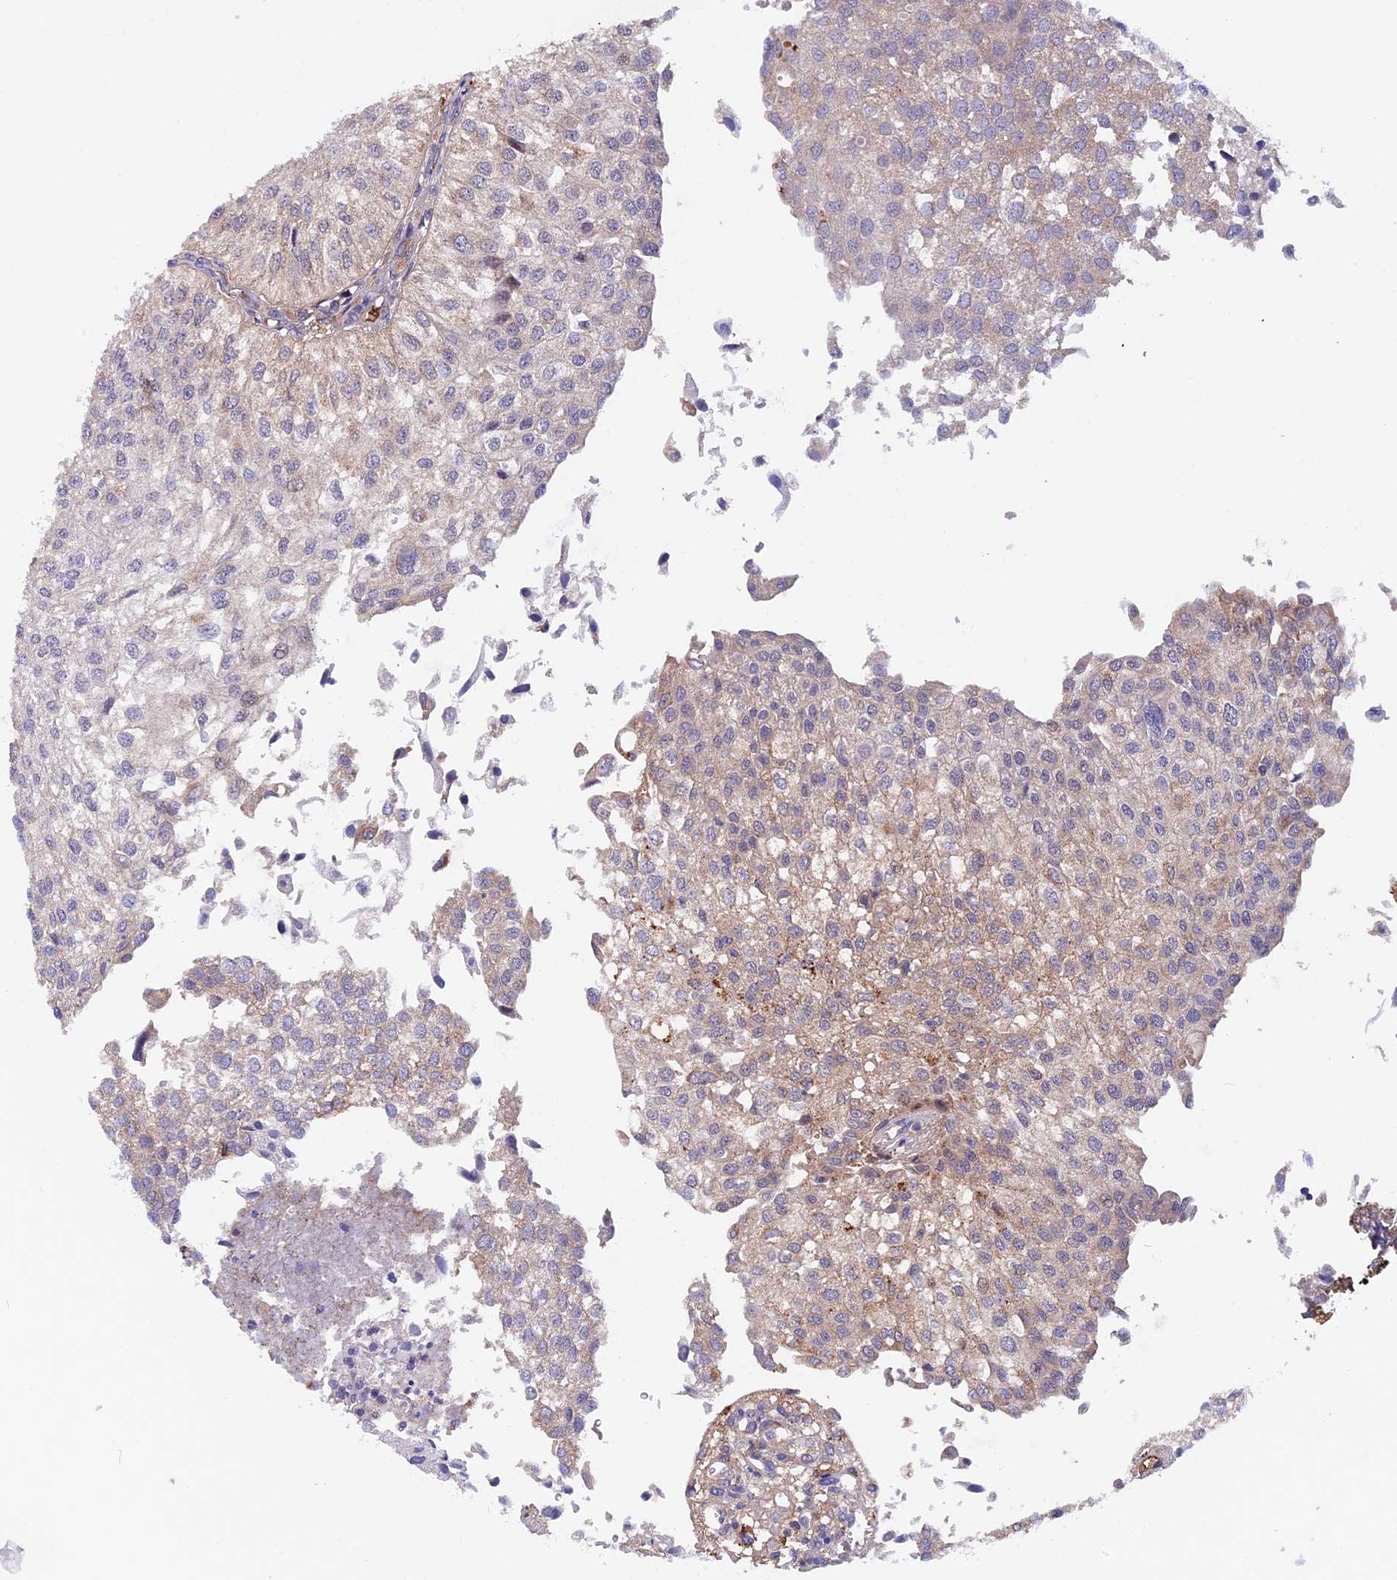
{"staining": {"intensity": "weak", "quantity": "<25%", "location": "cytoplasmic/membranous"}, "tissue": "urothelial cancer", "cell_type": "Tumor cells", "image_type": "cancer", "snomed": [{"axis": "morphology", "description": "Urothelial carcinoma, Low grade"}, {"axis": "topography", "description": "Urinary bladder"}], "caption": "This photomicrograph is of low-grade urothelial carcinoma stained with IHC to label a protein in brown with the nuclei are counter-stained blue. There is no positivity in tumor cells. Nuclei are stained in blue.", "gene": "COL4A3", "patient": {"sex": "female", "age": 89}}